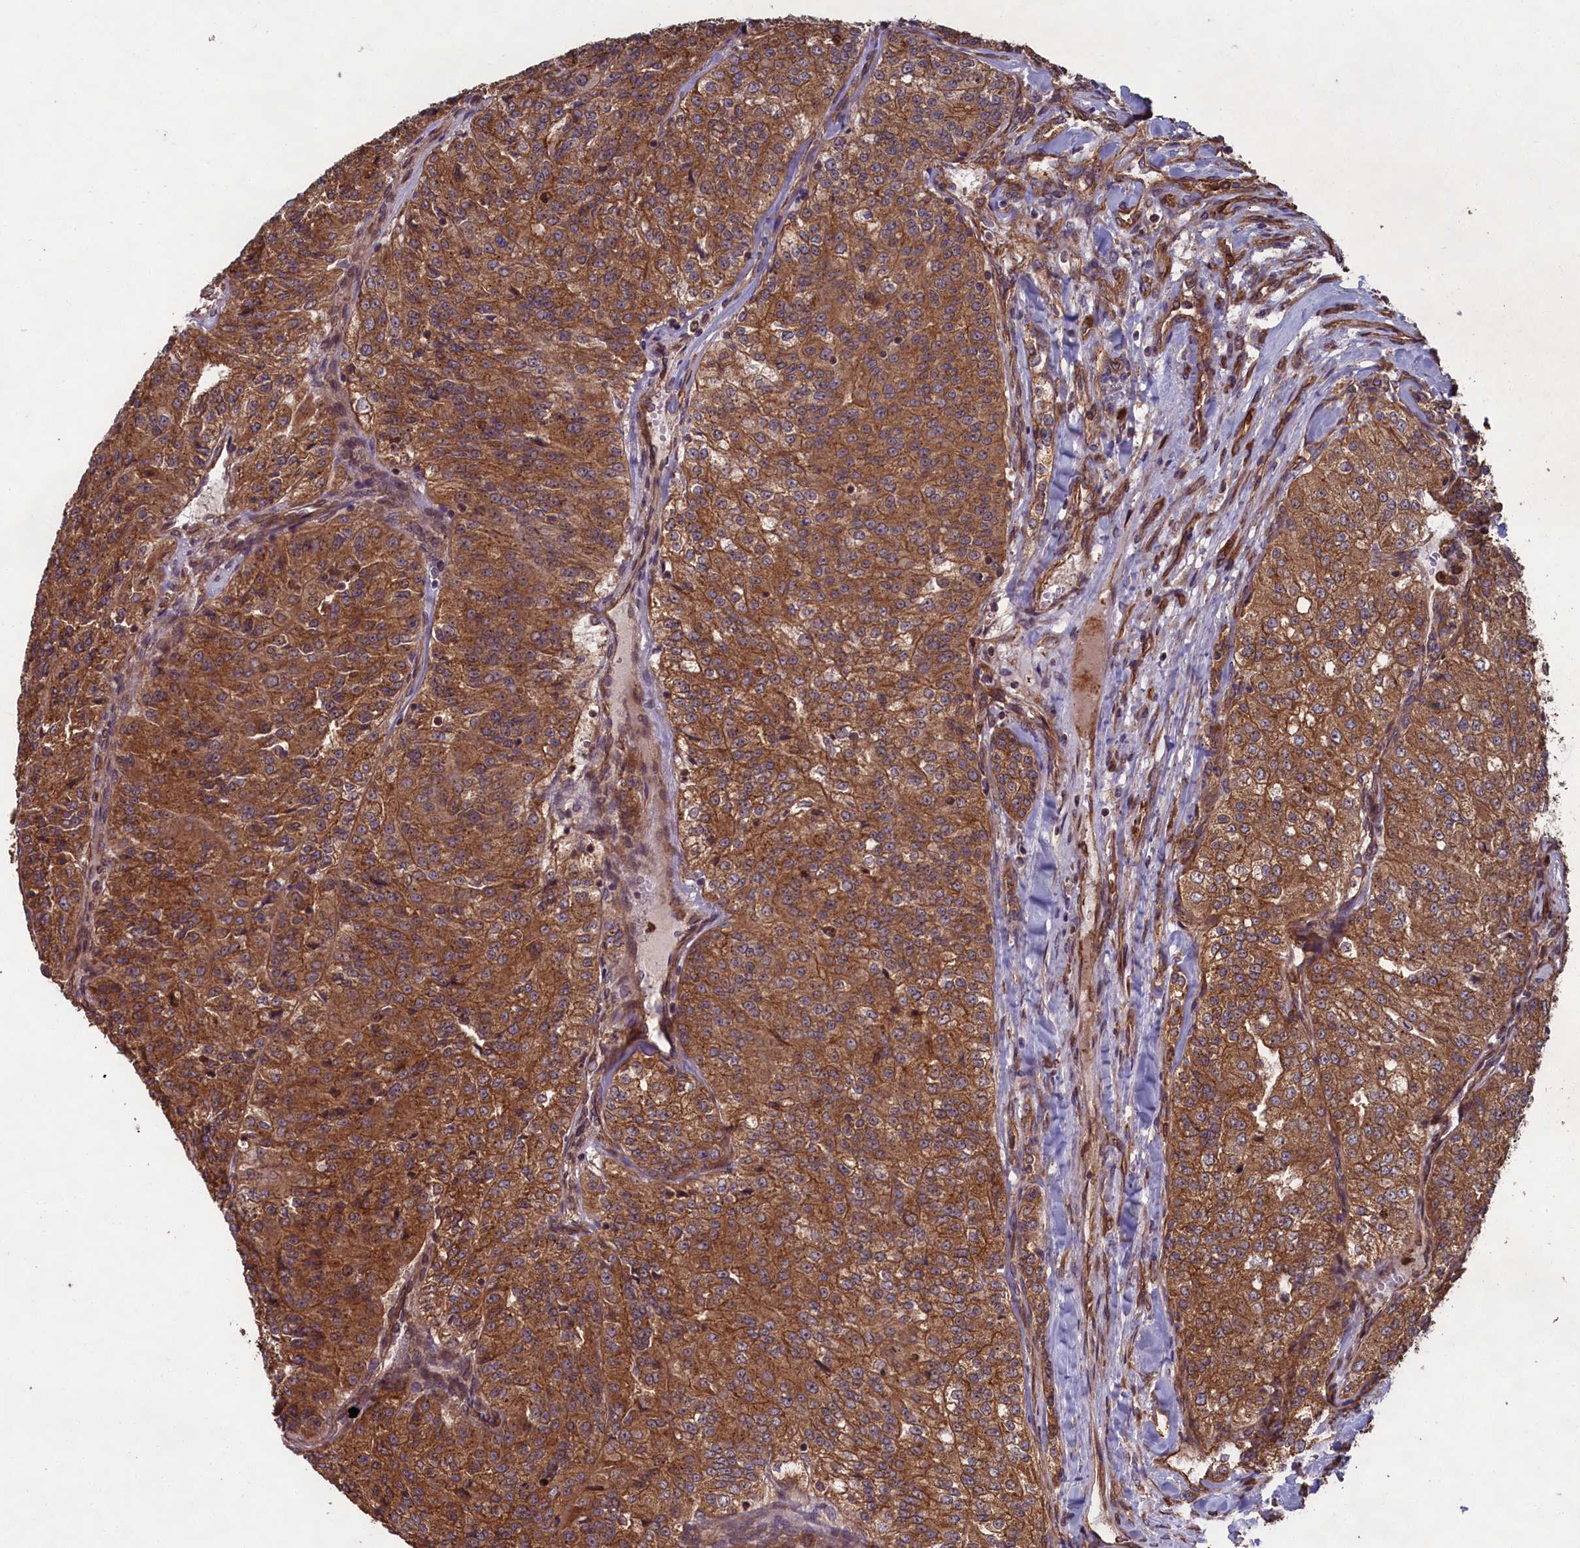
{"staining": {"intensity": "moderate", "quantity": ">75%", "location": "cytoplasmic/membranous"}, "tissue": "renal cancer", "cell_type": "Tumor cells", "image_type": "cancer", "snomed": [{"axis": "morphology", "description": "Adenocarcinoma, NOS"}, {"axis": "topography", "description": "Kidney"}], "caption": "Immunohistochemical staining of renal cancer demonstrates moderate cytoplasmic/membranous protein expression in about >75% of tumor cells. The staining was performed using DAB, with brown indicating positive protein expression. Nuclei are stained blue with hematoxylin.", "gene": "CCDC124", "patient": {"sex": "female", "age": 63}}